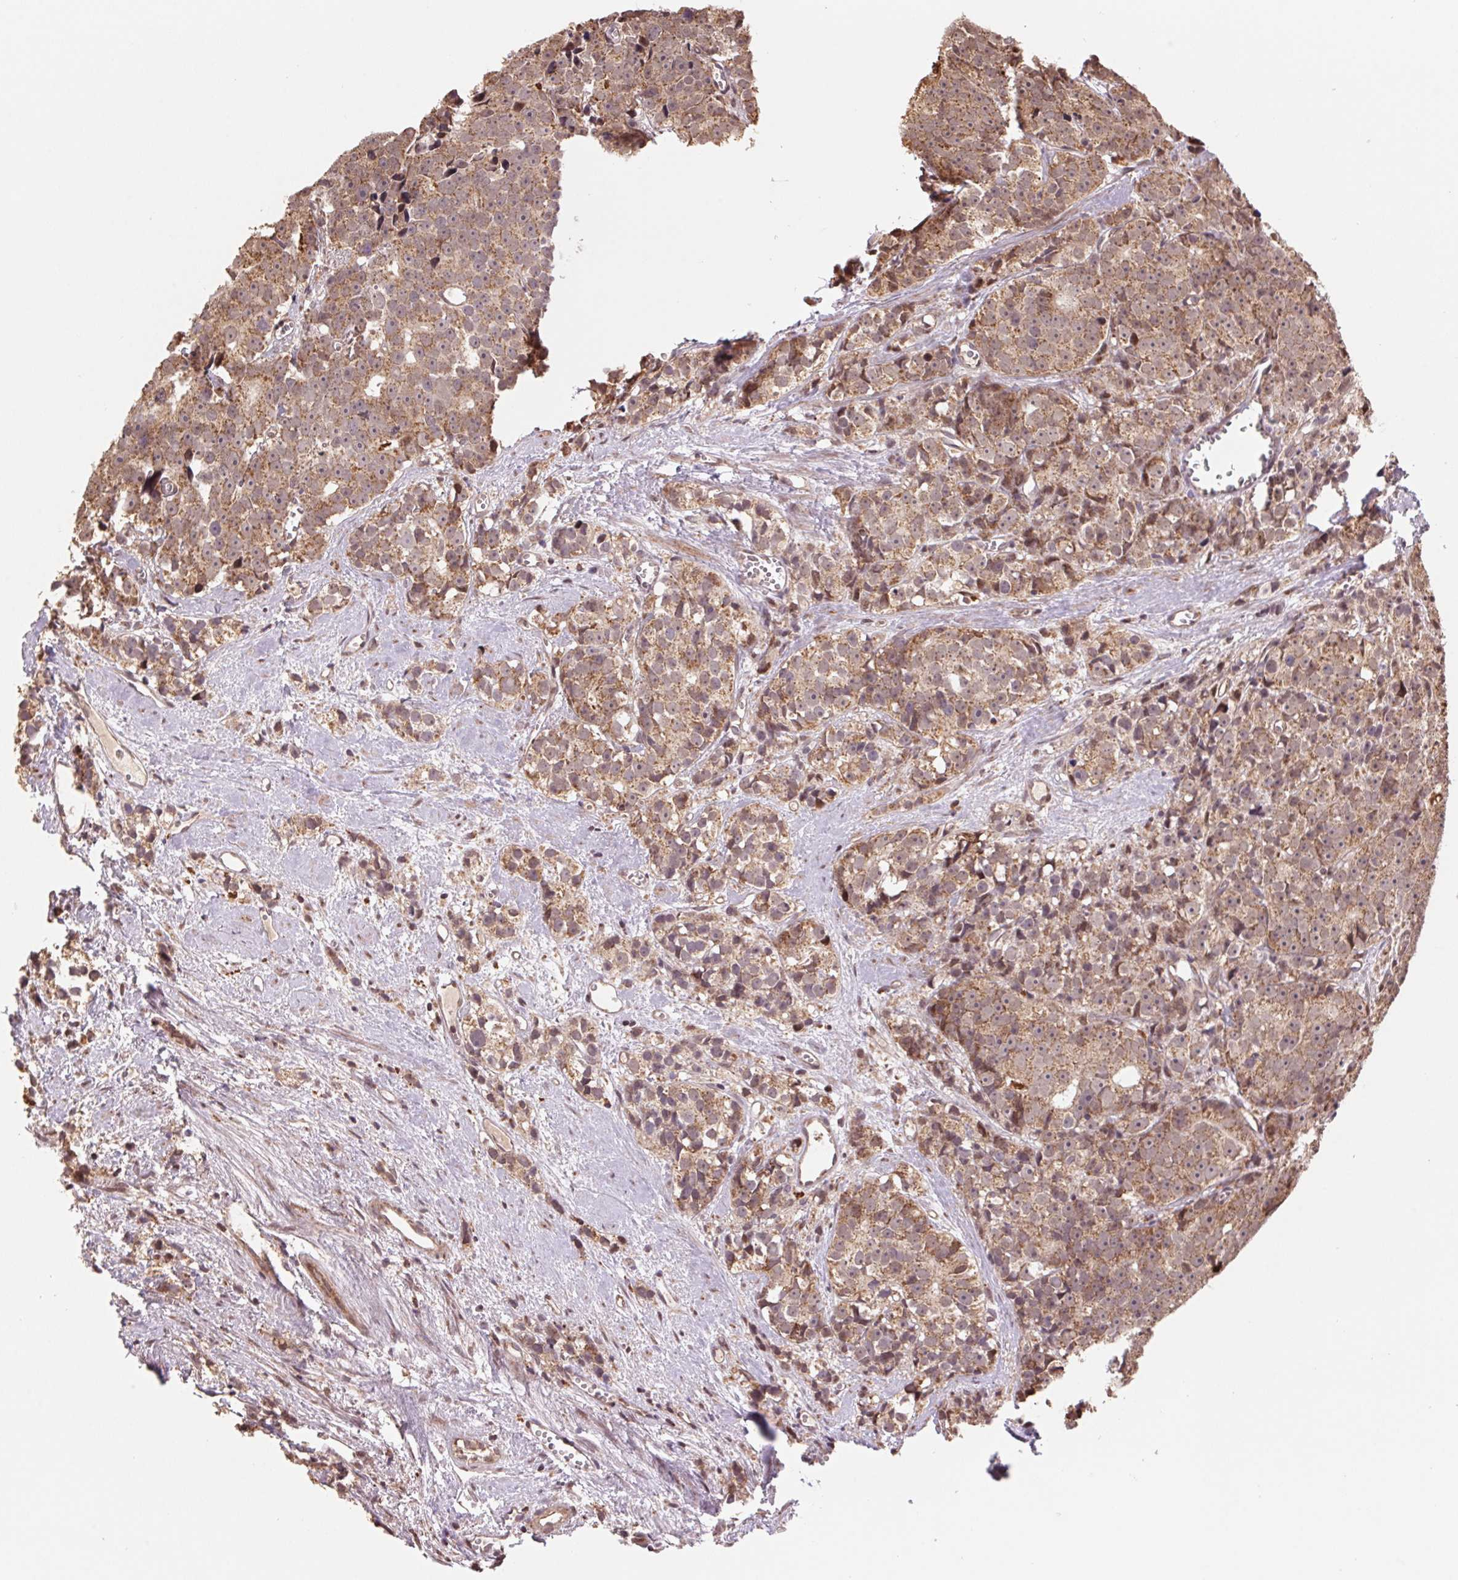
{"staining": {"intensity": "moderate", "quantity": "25%-75%", "location": "cytoplasmic/membranous,nuclear"}, "tissue": "prostate cancer", "cell_type": "Tumor cells", "image_type": "cancer", "snomed": [{"axis": "morphology", "description": "Adenocarcinoma, High grade"}, {"axis": "topography", "description": "Prostate"}], "caption": "Brown immunohistochemical staining in prostate high-grade adenocarcinoma exhibits moderate cytoplasmic/membranous and nuclear positivity in approximately 25%-75% of tumor cells.", "gene": "PDHA1", "patient": {"sex": "male", "age": 77}}